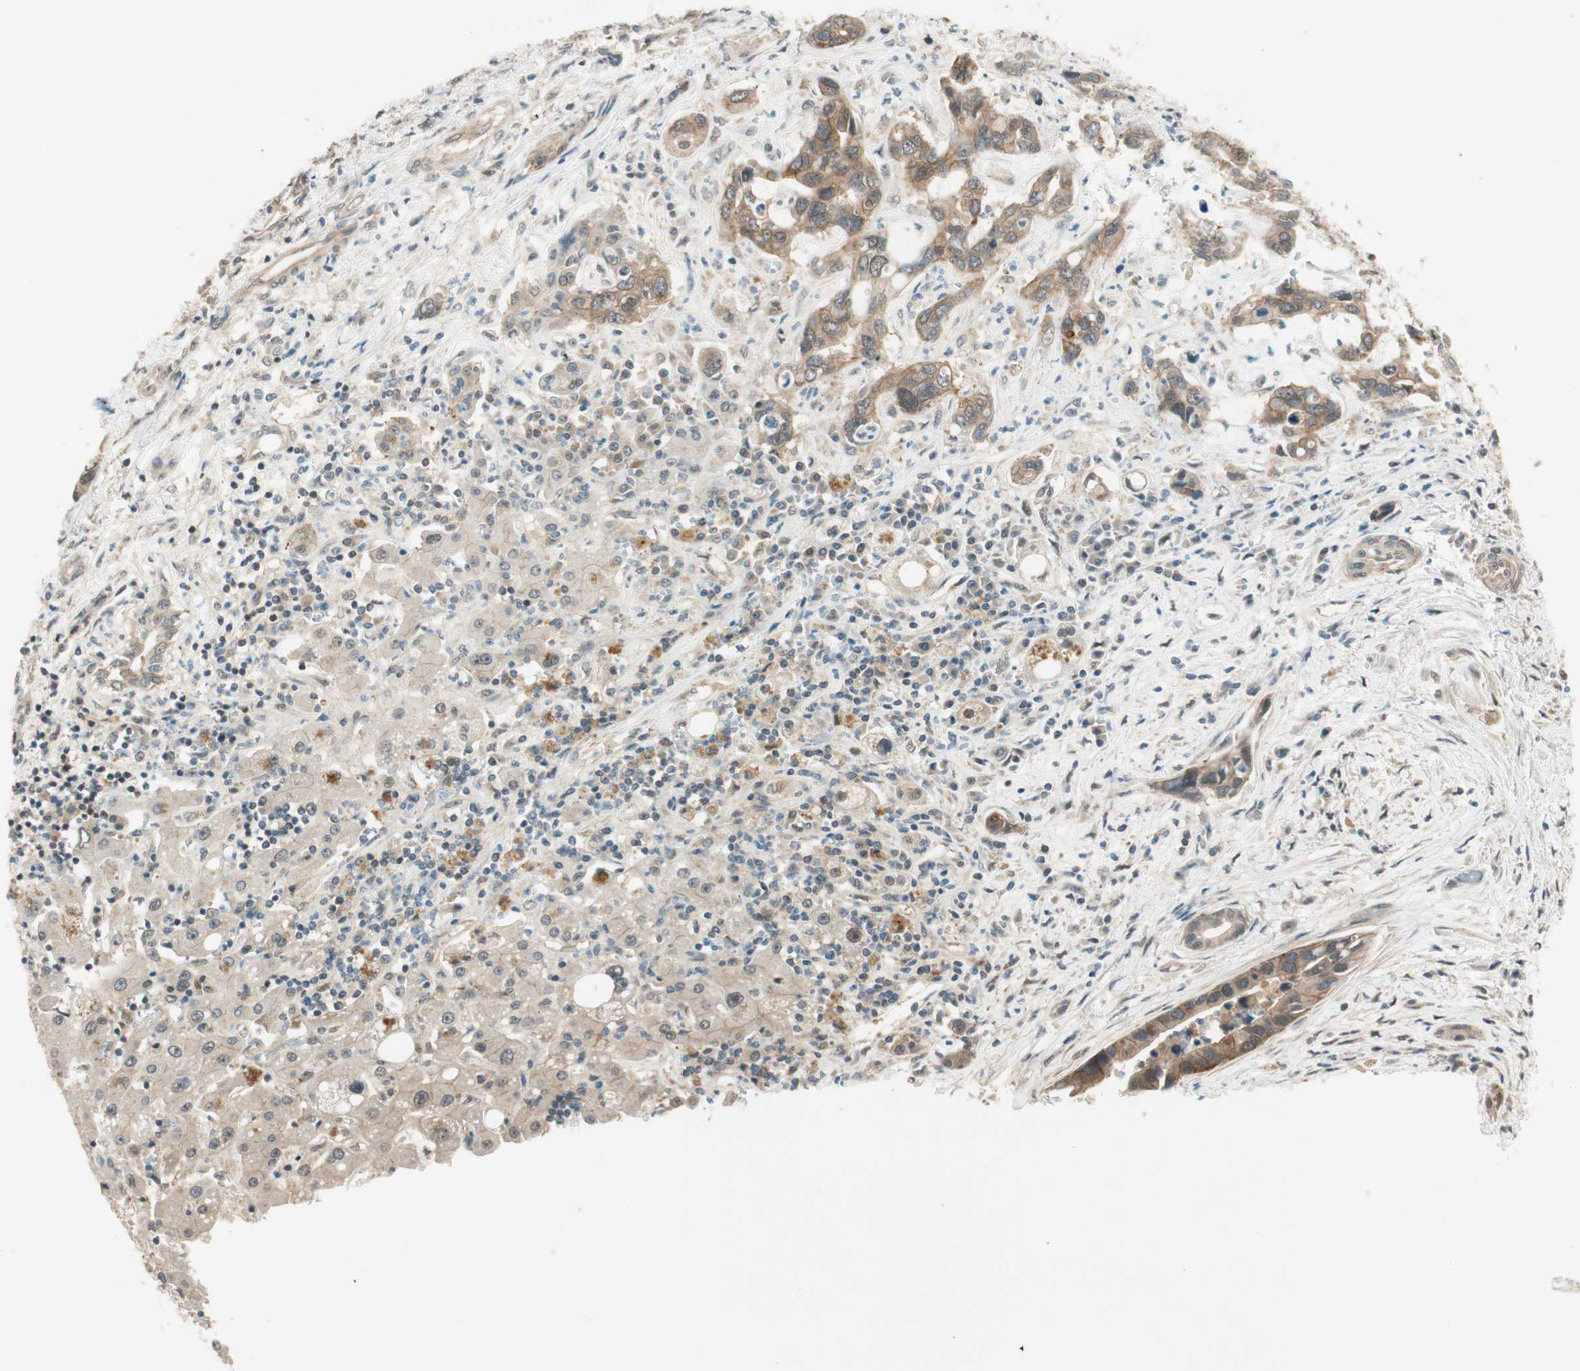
{"staining": {"intensity": "moderate", "quantity": ">75%", "location": "cytoplasmic/membranous"}, "tissue": "liver cancer", "cell_type": "Tumor cells", "image_type": "cancer", "snomed": [{"axis": "morphology", "description": "Cholangiocarcinoma"}, {"axis": "topography", "description": "Liver"}], "caption": "Liver cancer stained for a protein (brown) demonstrates moderate cytoplasmic/membranous positive positivity in approximately >75% of tumor cells.", "gene": "PSMD8", "patient": {"sex": "female", "age": 65}}